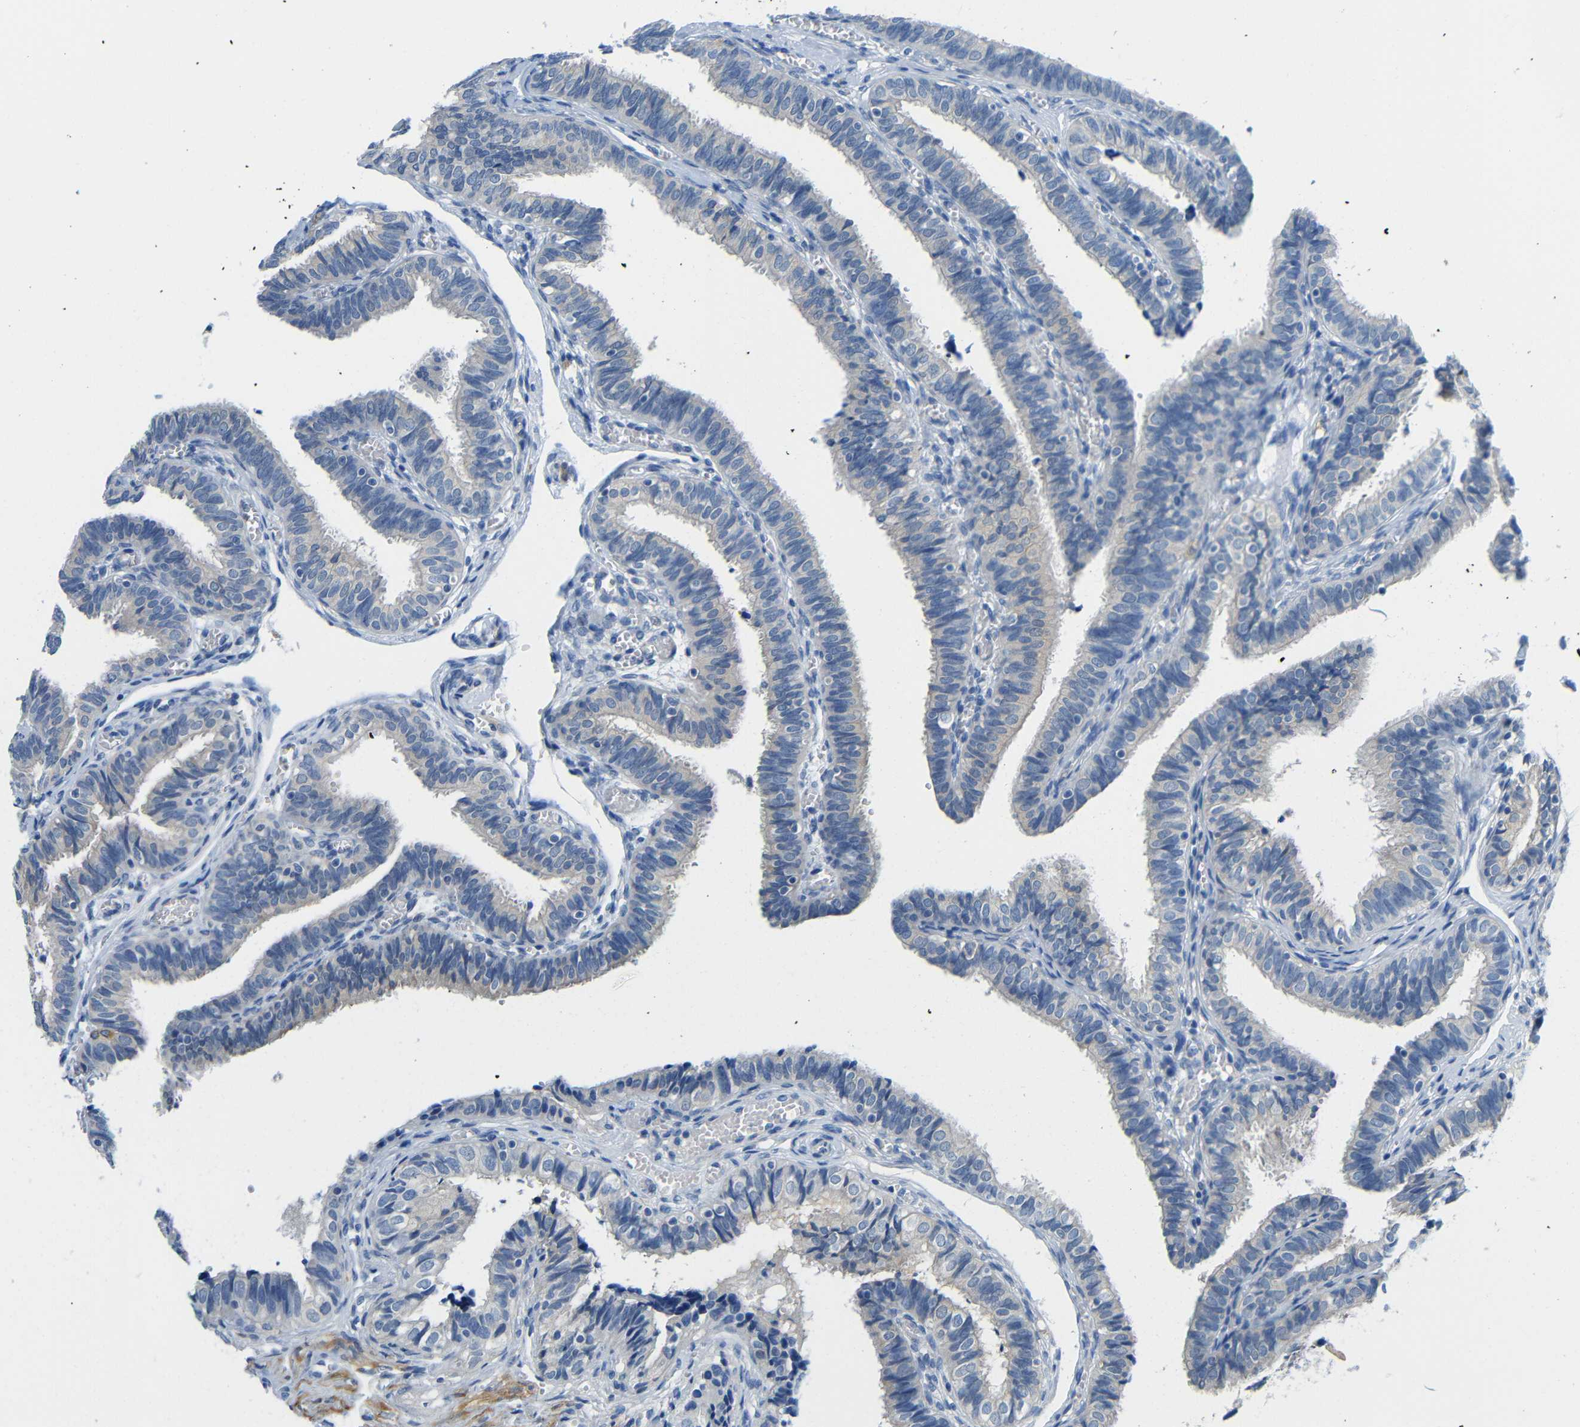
{"staining": {"intensity": "negative", "quantity": "none", "location": "none"}, "tissue": "fallopian tube", "cell_type": "Glandular cells", "image_type": "normal", "snomed": [{"axis": "morphology", "description": "Normal tissue, NOS"}, {"axis": "topography", "description": "Fallopian tube"}], "caption": "Immunohistochemical staining of benign human fallopian tube exhibits no significant expression in glandular cells.", "gene": "NEGR1", "patient": {"sex": "female", "age": 46}}